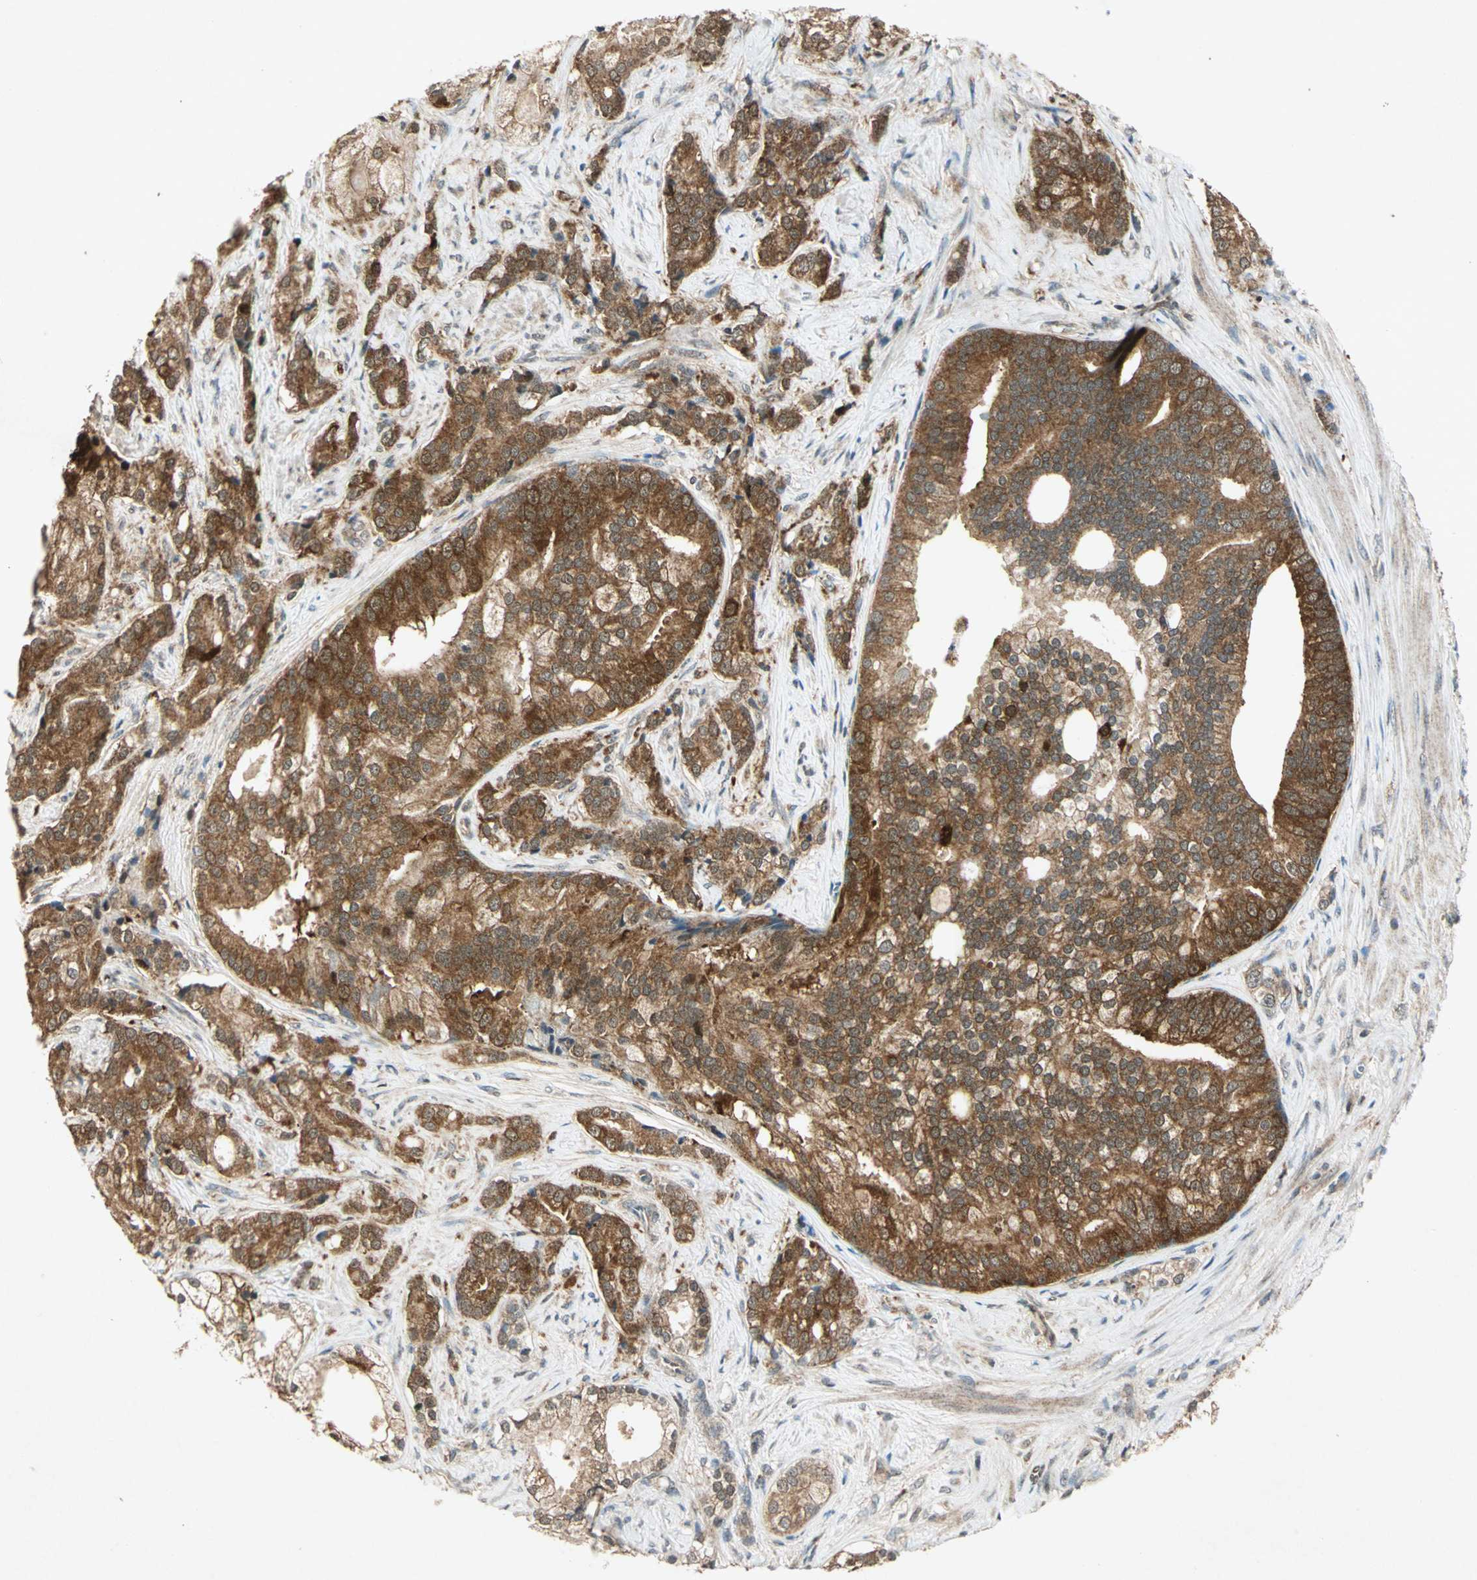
{"staining": {"intensity": "moderate", "quantity": ">75%", "location": "cytoplasmic/membranous"}, "tissue": "prostate cancer", "cell_type": "Tumor cells", "image_type": "cancer", "snomed": [{"axis": "morphology", "description": "Adenocarcinoma, Low grade"}, {"axis": "topography", "description": "Prostate"}], "caption": "High-power microscopy captured an IHC histopathology image of prostate cancer (adenocarcinoma (low-grade)), revealing moderate cytoplasmic/membranous expression in approximately >75% of tumor cells. (DAB (3,3'-diaminobenzidine) IHC with brightfield microscopy, high magnification).", "gene": "AHSA1", "patient": {"sex": "male", "age": 58}}